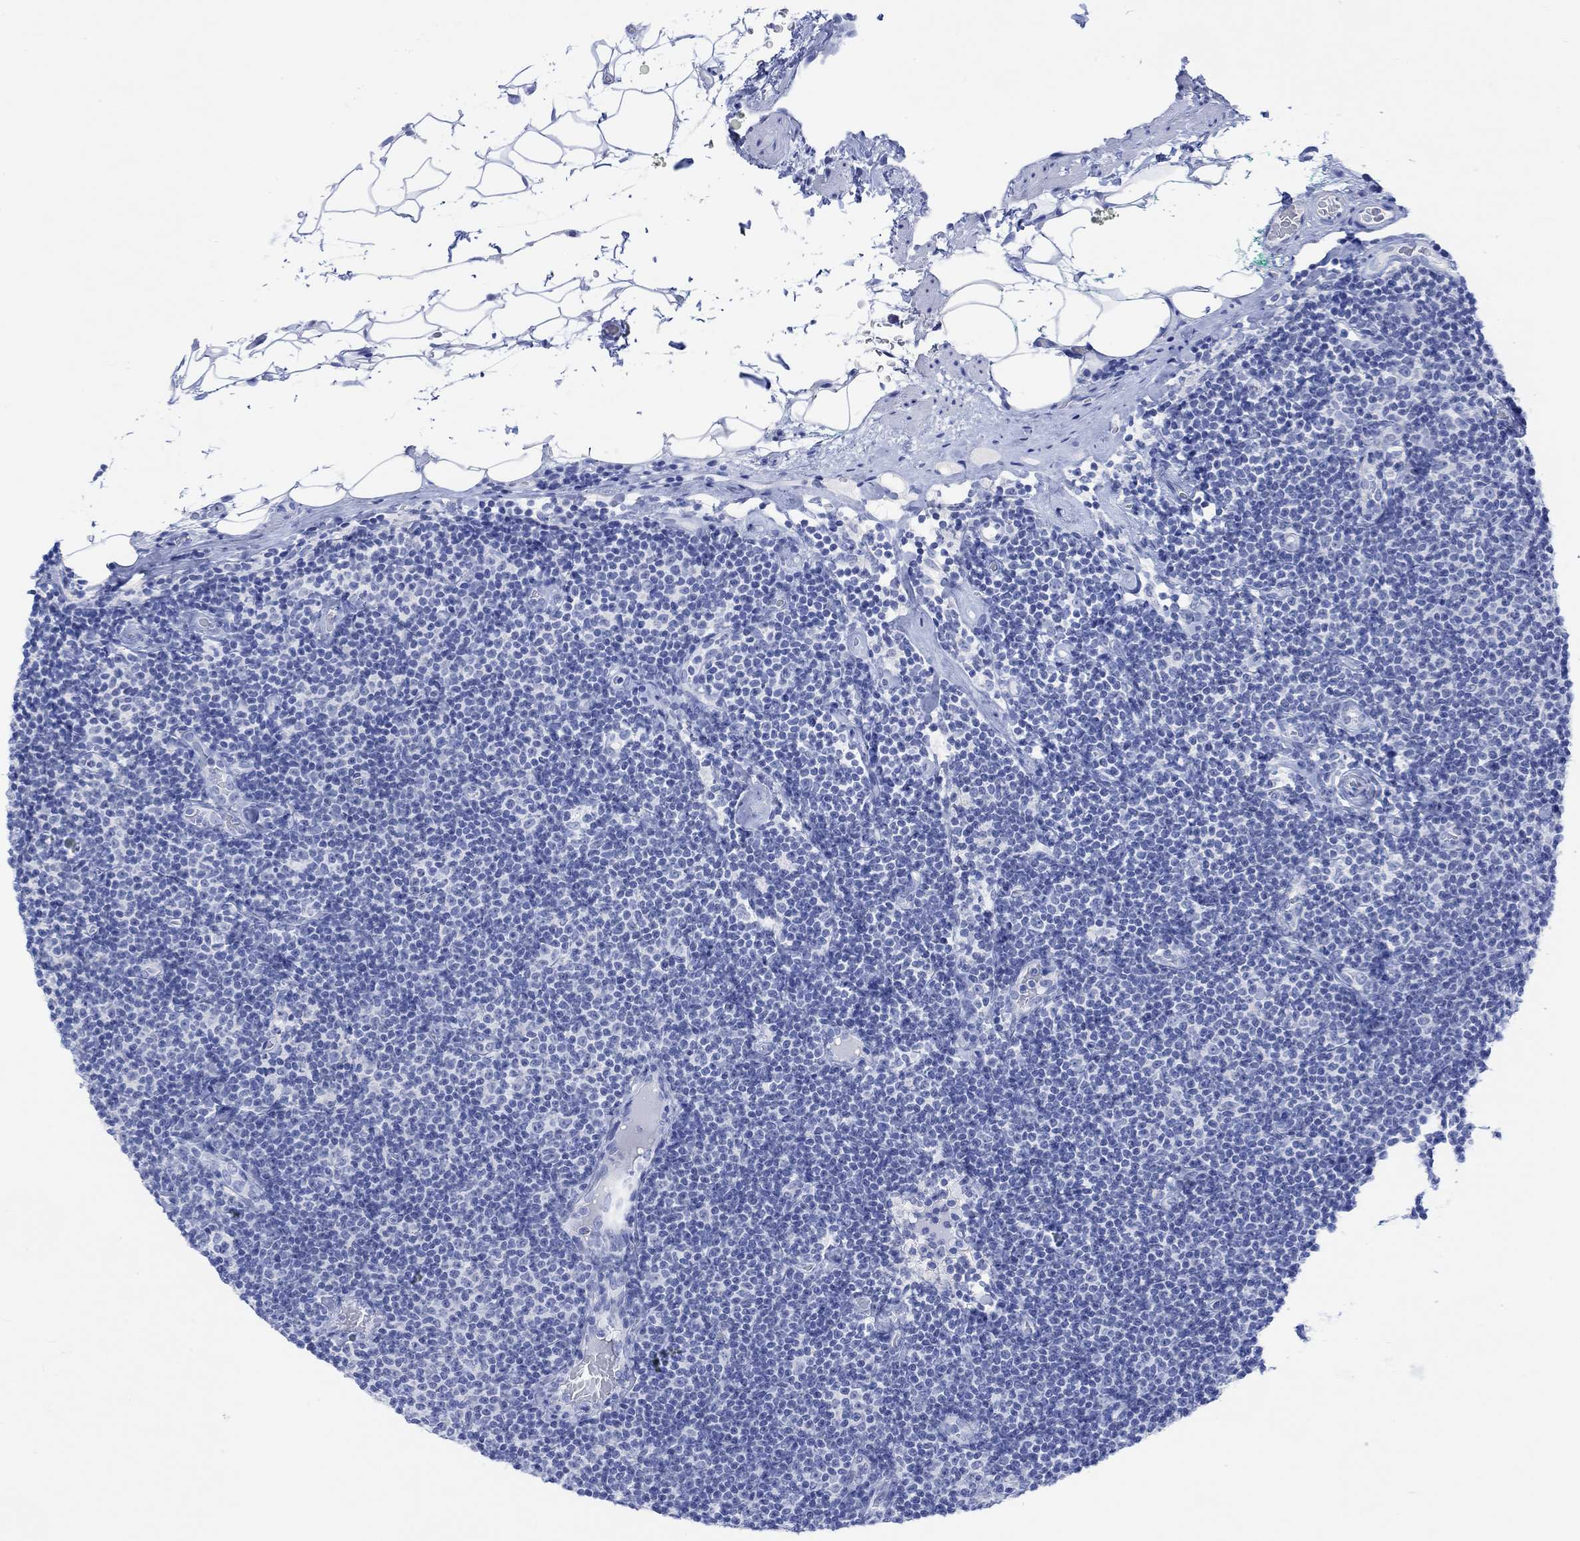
{"staining": {"intensity": "negative", "quantity": "none", "location": "none"}, "tissue": "lymphoma", "cell_type": "Tumor cells", "image_type": "cancer", "snomed": [{"axis": "morphology", "description": "Malignant lymphoma, non-Hodgkin's type, Low grade"}, {"axis": "topography", "description": "Lymph node"}], "caption": "Tumor cells show no significant expression in lymphoma.", "gene": "CALCA", "patient": {"sex": "male", "age": 81}}